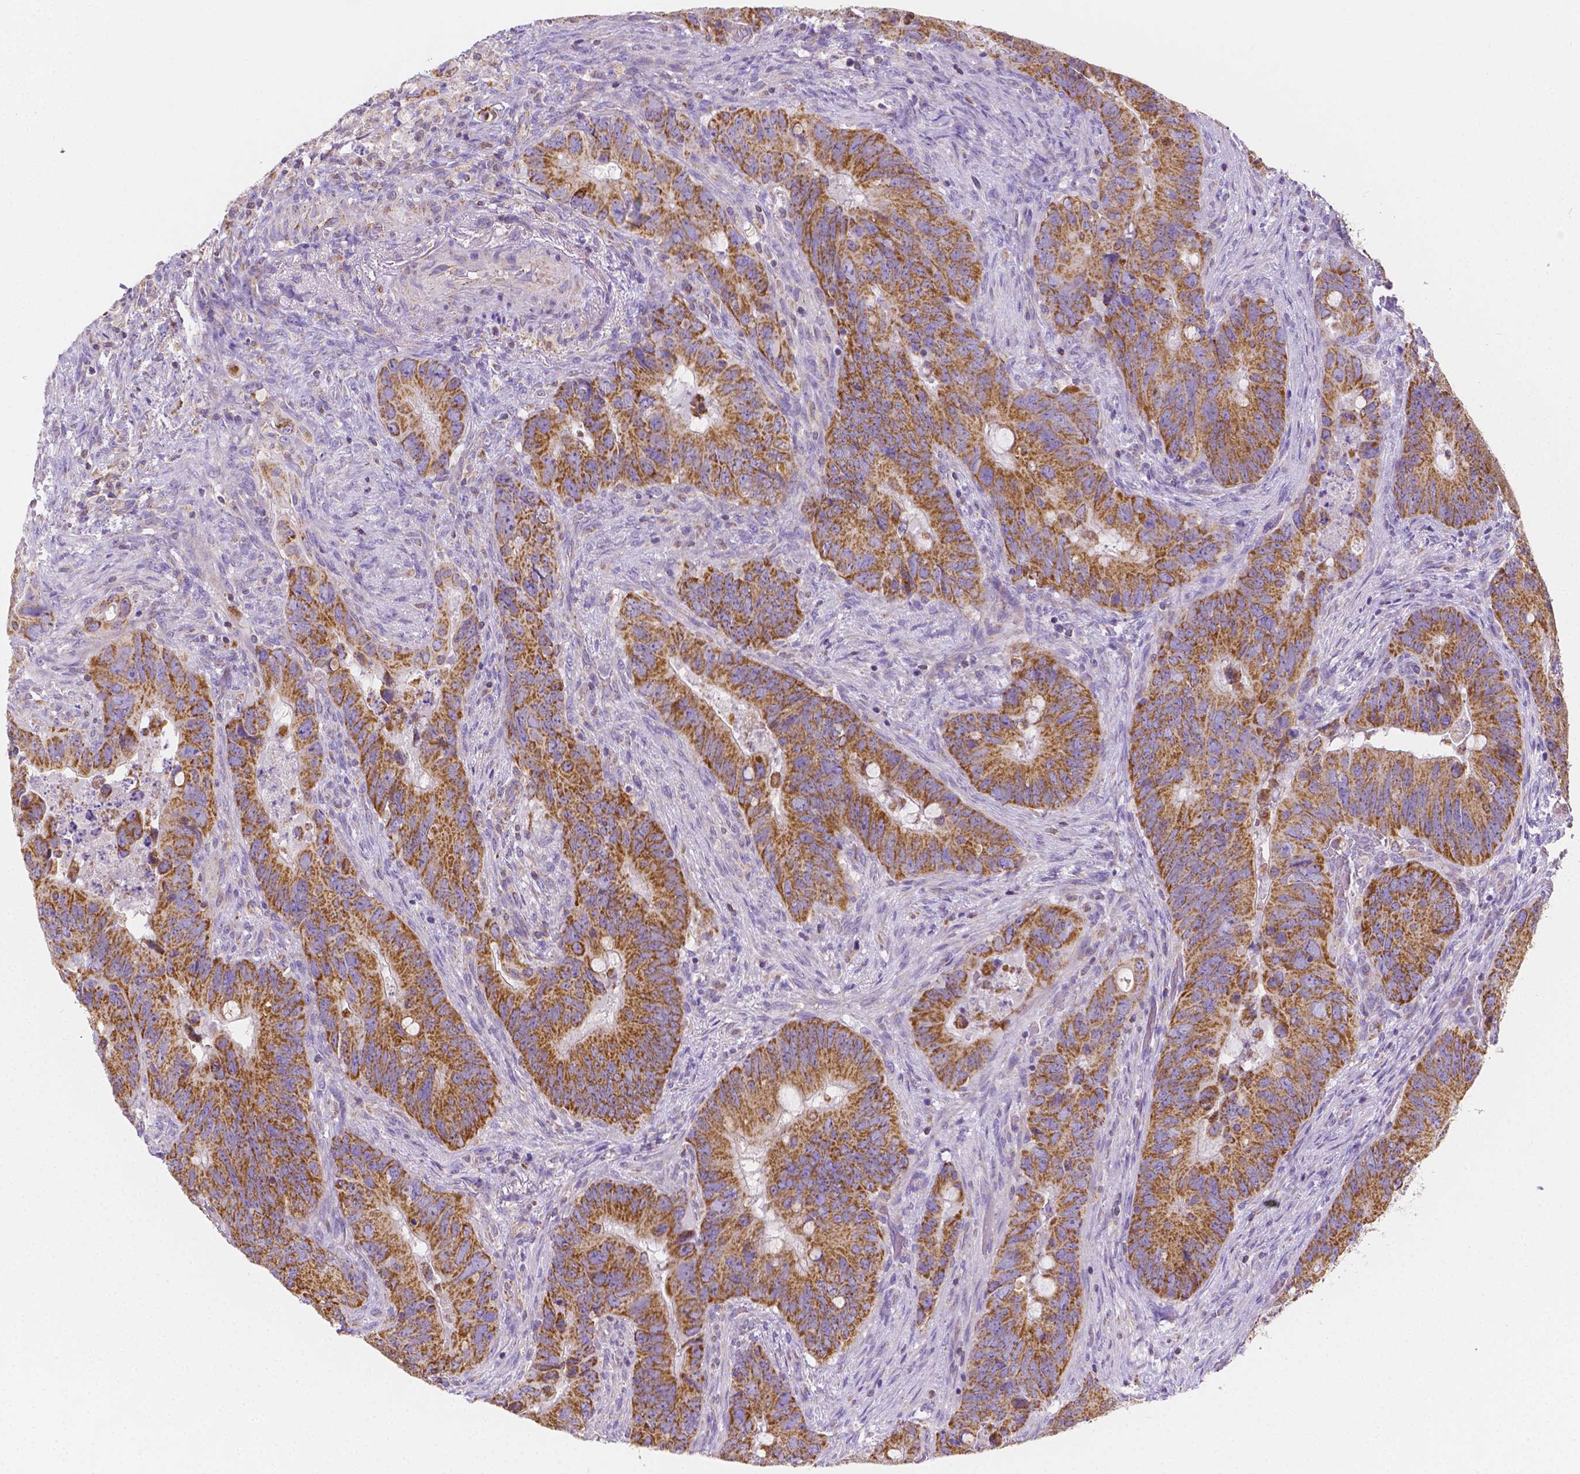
{"staining": {"intensity": "strong", "quantity": ">75%", "location": "cytoplasmic/membranous"}, "tissue": "colorectal cancer", "cell_type": "Tumor cells", "image_type": "cancer", "snomed": [{"axis": "morphology", "description": "Adenocarcinoma, NOS"}, {"axis": "topography", "description": "Rectum"}], "caption": "Brown immunohistochemical staining in colorectal cancer (adenocarcinoma) shows strong cytoplasmic/membranous expression in approximately >75% of tumor cells.", "gene": "SGTB", "patient": {"sex": "male", "age": 78}}